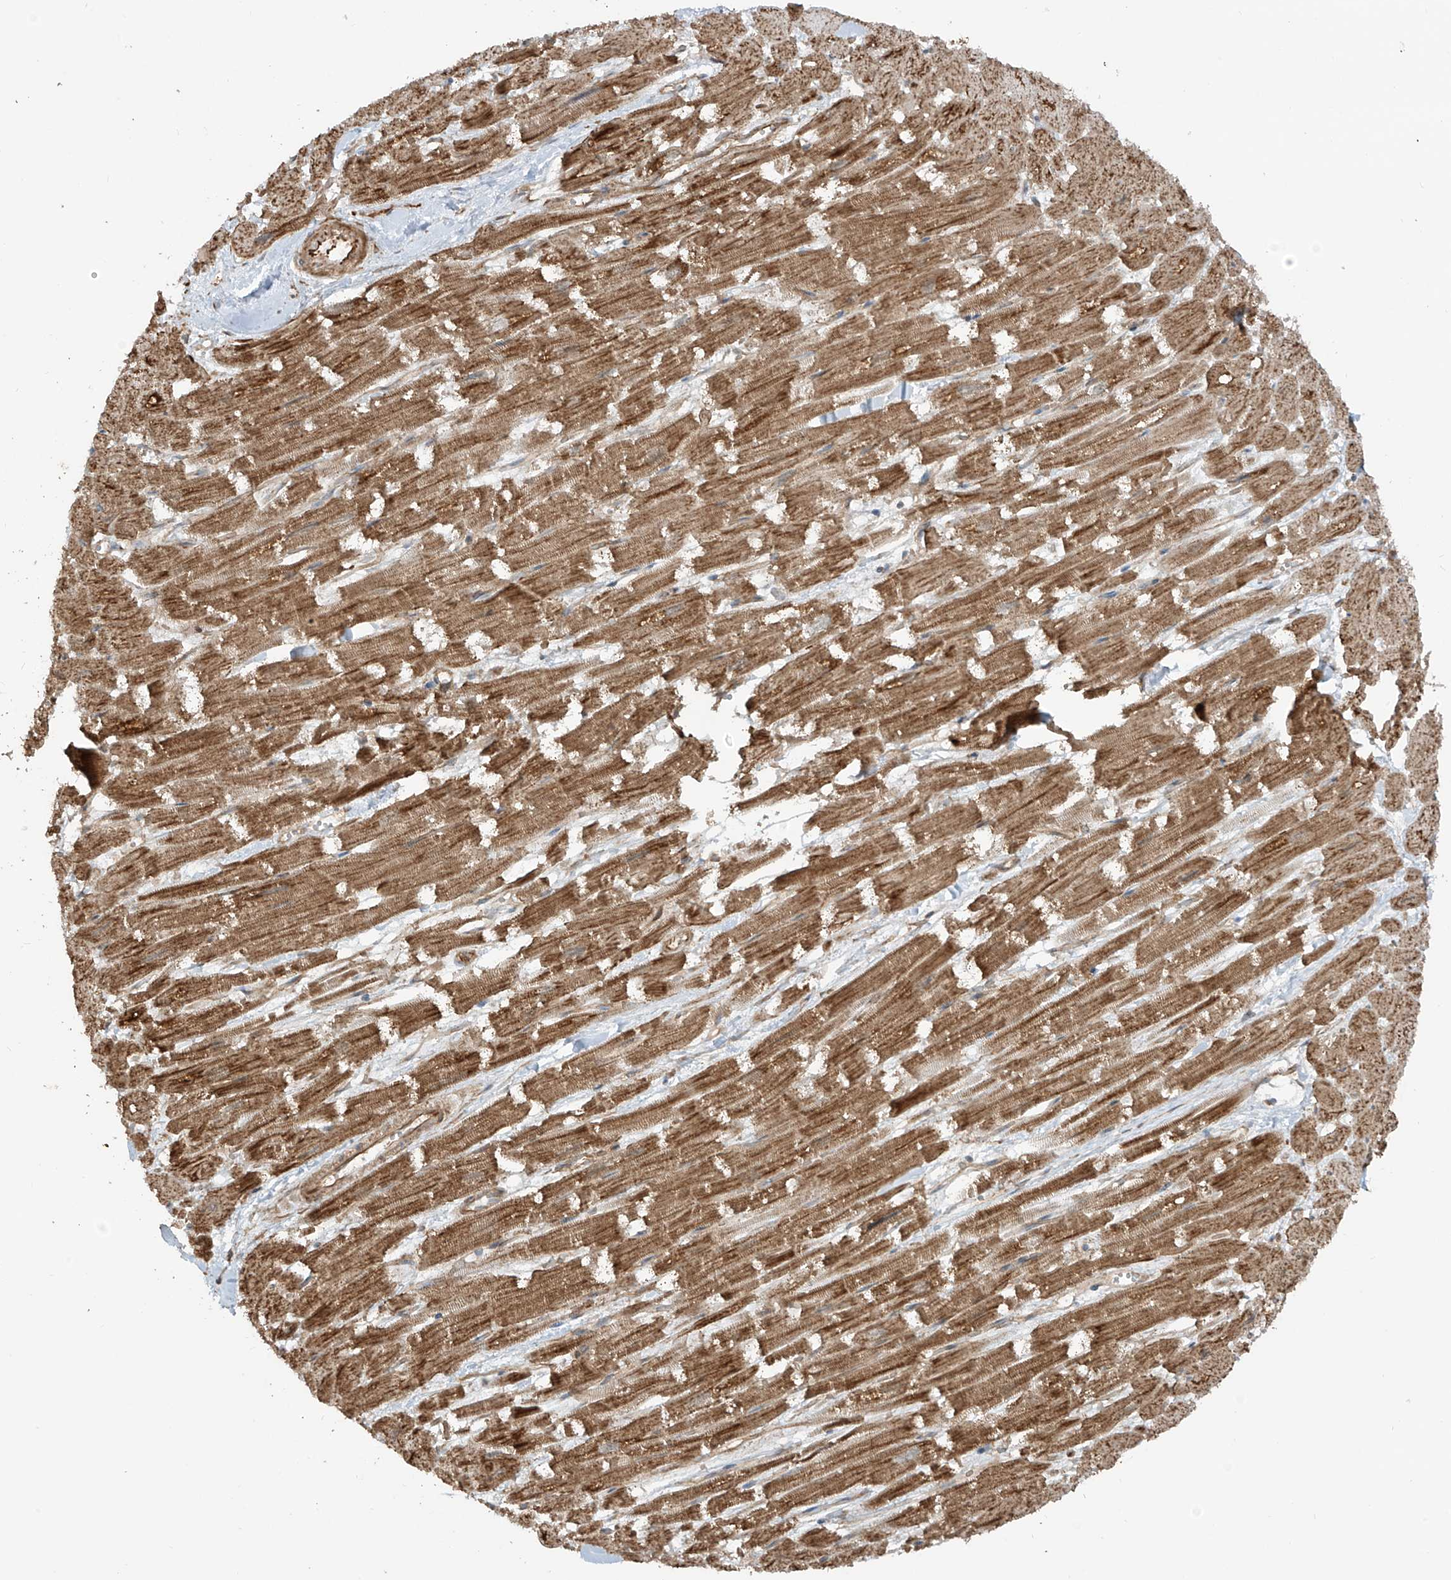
{"staining": {"intensity": "strong", "quantity": ">75%", "location": "cytoplasmic/membranous"}, "tissue": "heart muscle", "cell_type": "Cardiomyocytes", "image_type": "normal", "snomed": [{"axis": "morphology", "description": "Normal tissue, NOS"}, {"axis": "topography", "description": "Heart"}], "caption": "Immunohistochemistry (IHC) image of unremarkable human heart muscle stained for a protein (brown), which displays high levels of strong cytoplasmic/membranous expression in approximately >75% of cardiomyocytes.", "gene": "EIF5B", "patient": {"sex": "male", "age": 54}}